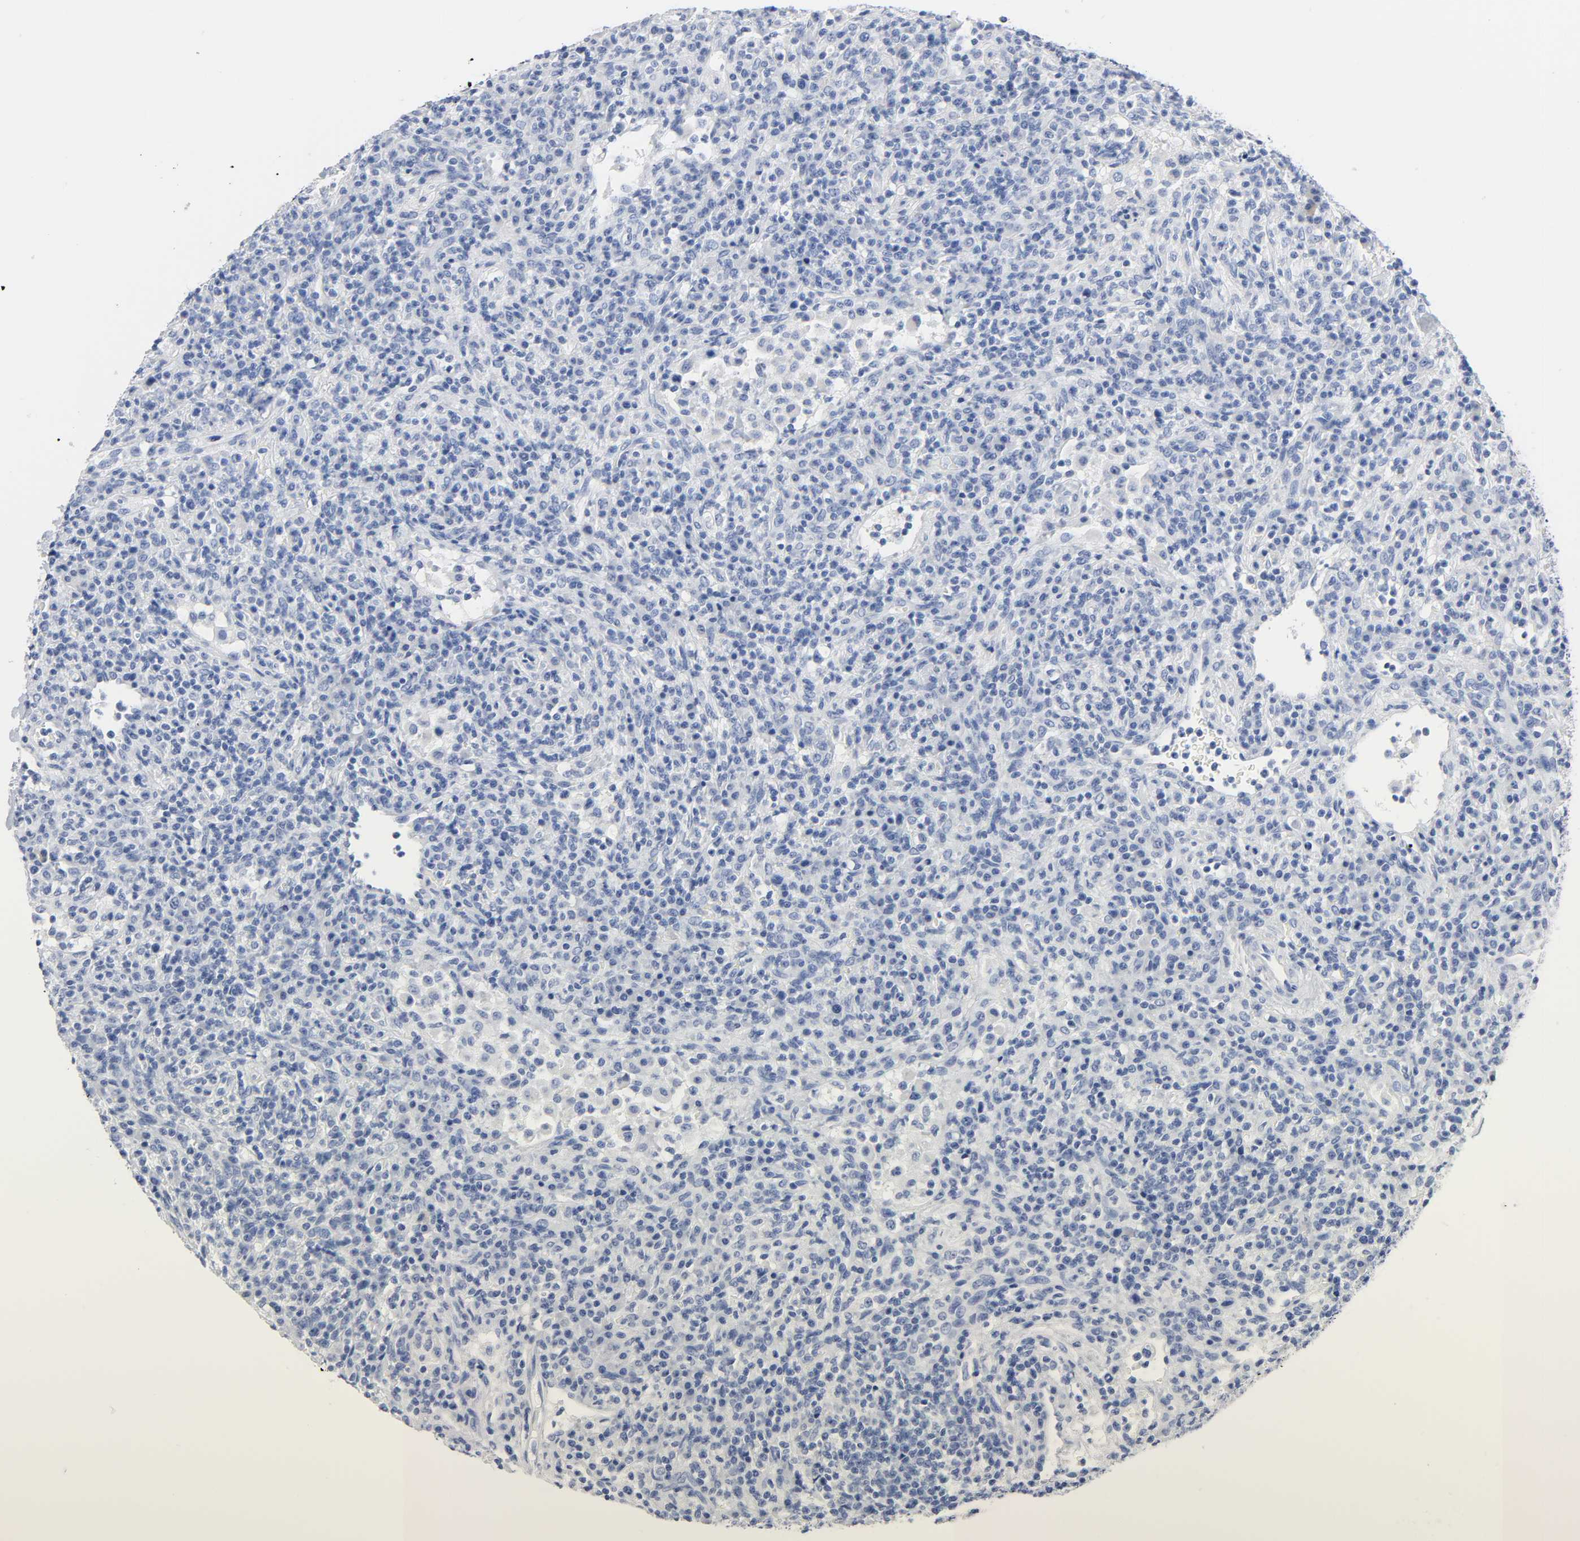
{"staining": {"intensity": "negative", "quantity": "none", "location": "none"}, "tissue": "lymphoma", "cell_type": "Tumor cells", "image_type": "cancer", "snomed": [{"axis": "morphology", "description": "Hodgkin's disease, NOS"}, {"axis": "topography", "description": "Lymph node"}], "caption": "IHC image of human lymphoma stained for a protein (brown), which reveals no staining in tumor cells. The staining is performed using DAB brown chromogen with nuclei counter-stained in using hematoxylin.", "gene": "ACP3", "patient": {"sex": "male", "age": 65}}